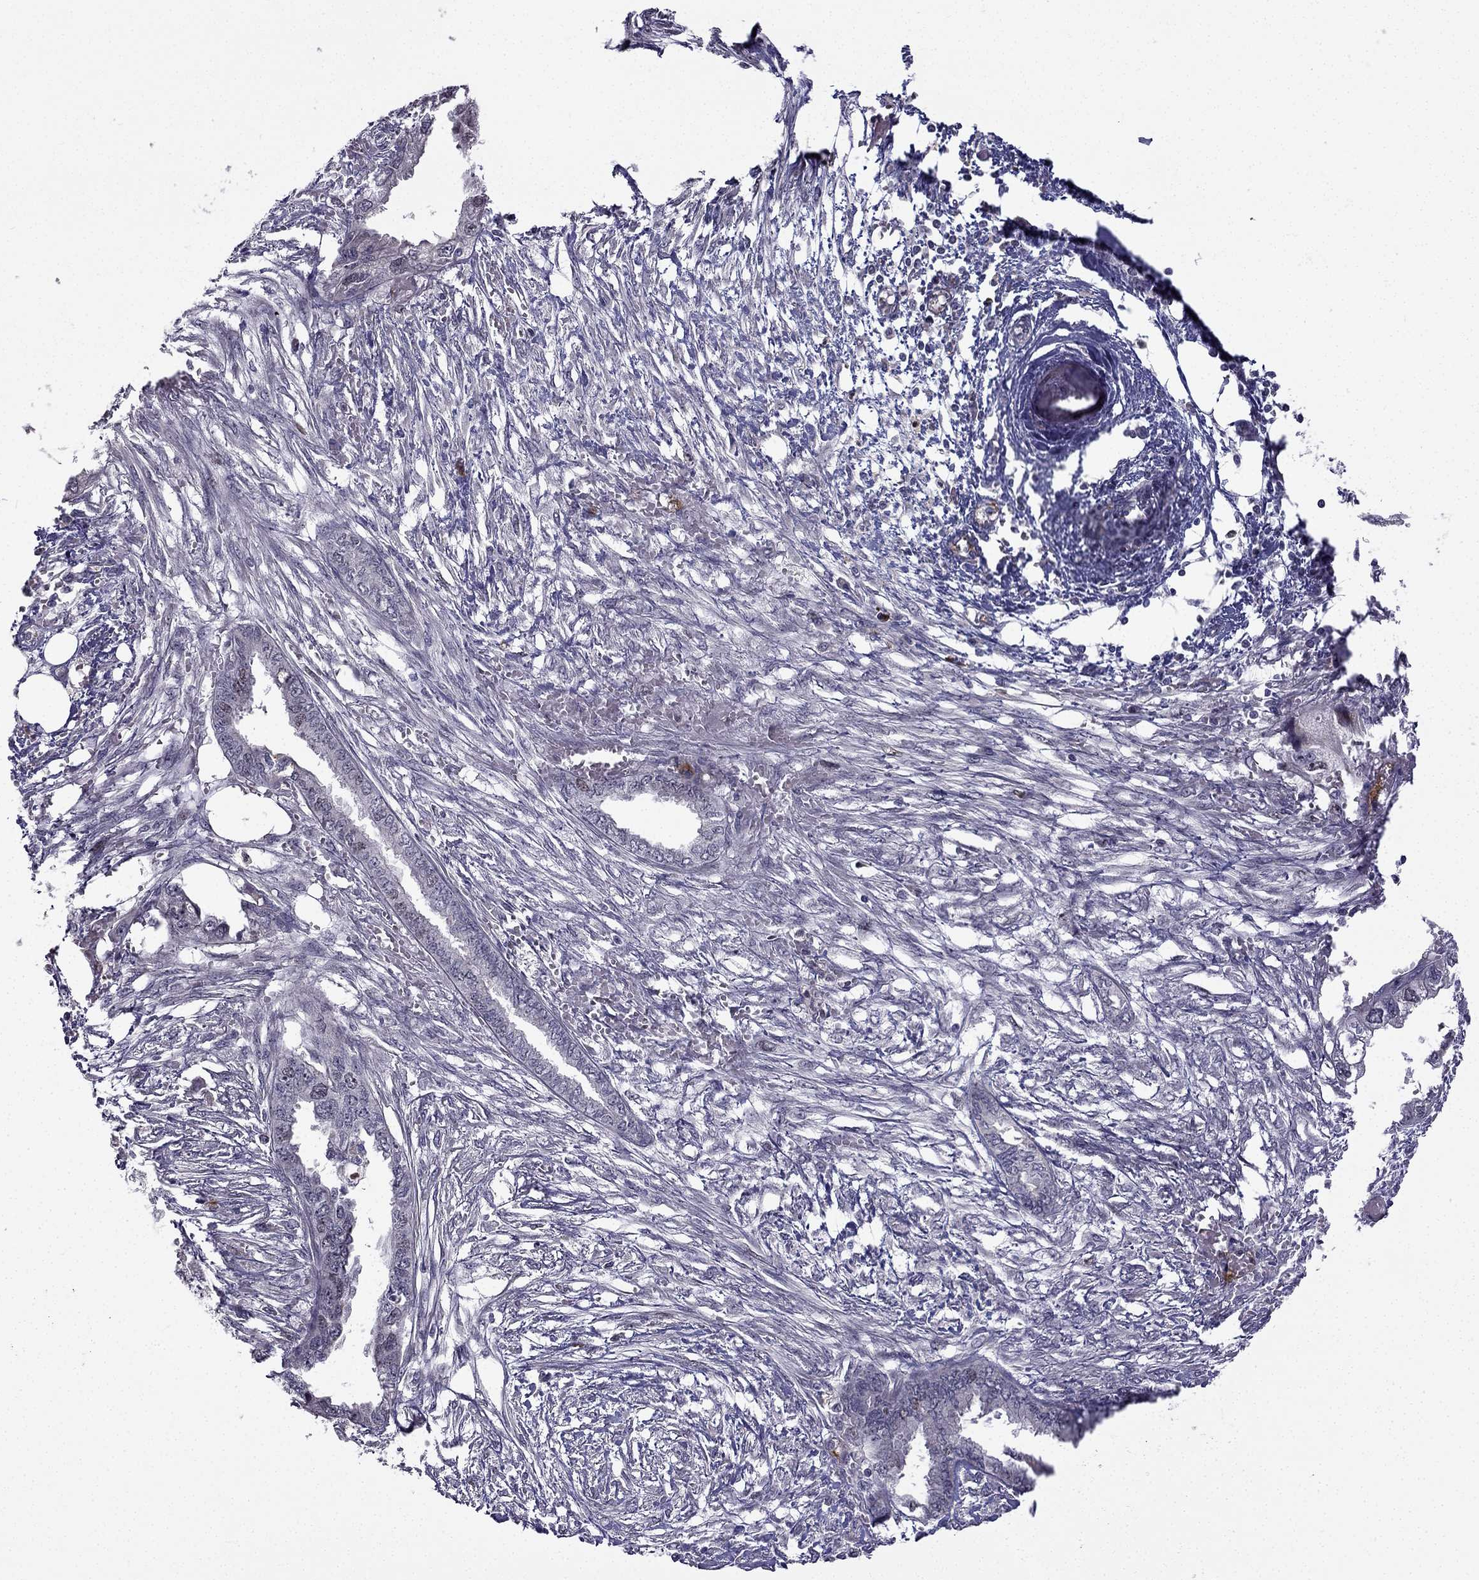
{"staining": {"intensity": "weak", "quantity": "<25%", "location": "nuclear"}, "tissue": "endometrial cancer", "cell_type": "Tumor cells", "image_type": "cancer", "snomed": [{"axis": "morphology", "description": "Adenocarcinoma, NOS"}, {"axis": "morphology", "description": "Adenocarcinoma, metastatic, NOS"}, {"axis": "topography", "description": "Adipose tissue"}, {"axis": "topography", "description": "Endometrium"}], "caption": "Tumor cells are negative for brown protein staining in endometrial cancer (metastatic adenocarcinoma).", "gene": "UHRF1", "patient": {"sex": "female", "age": 67}}